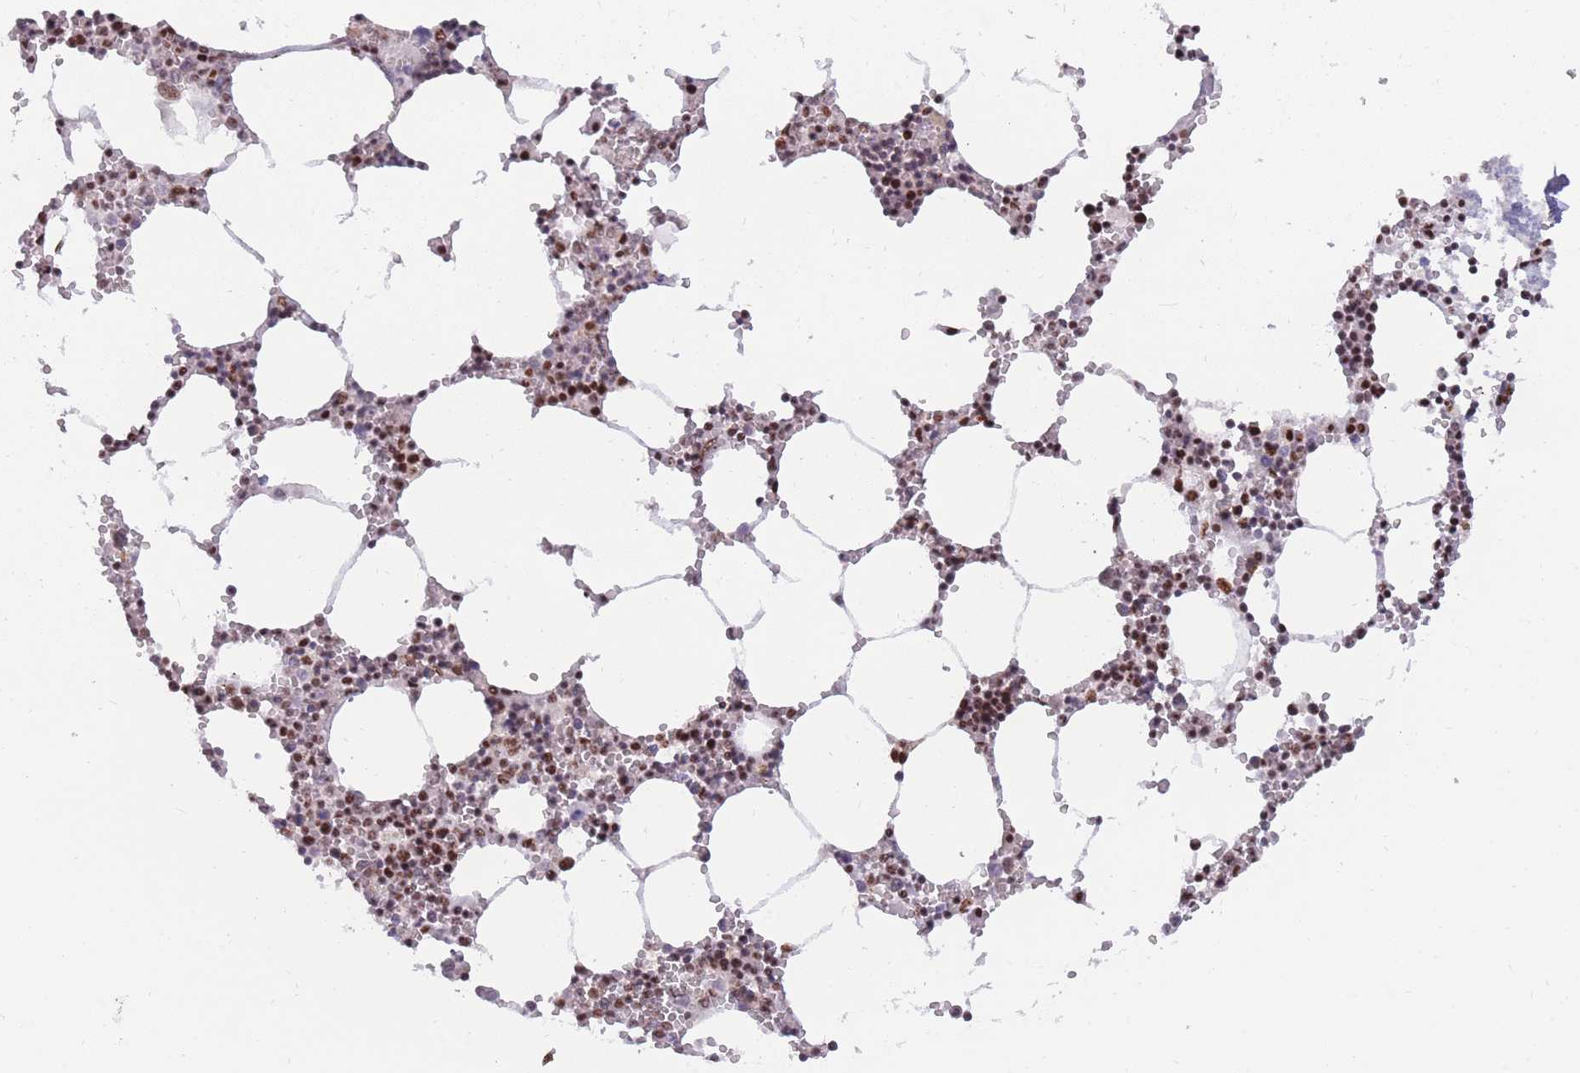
{"staining": {"intensity": "strong", "quantity": "25%-75%", "location": "nuclear"}, "tissue": "bone marrow", "cell_type": "Hematopoietic cells", "image_type": "normal", "snomed": [{"axis": "morphology", "description": "Normal tissue, NOS"}, {"axis": "topography", "description": "Bone marrow"}], "caption": "Strong nuclear expression is present in approximately 25%-75% of hematopoietic cells in normal bone marrow.", "gene": "TMEM35B", "patient": {"sex": "male", "age": 54}}